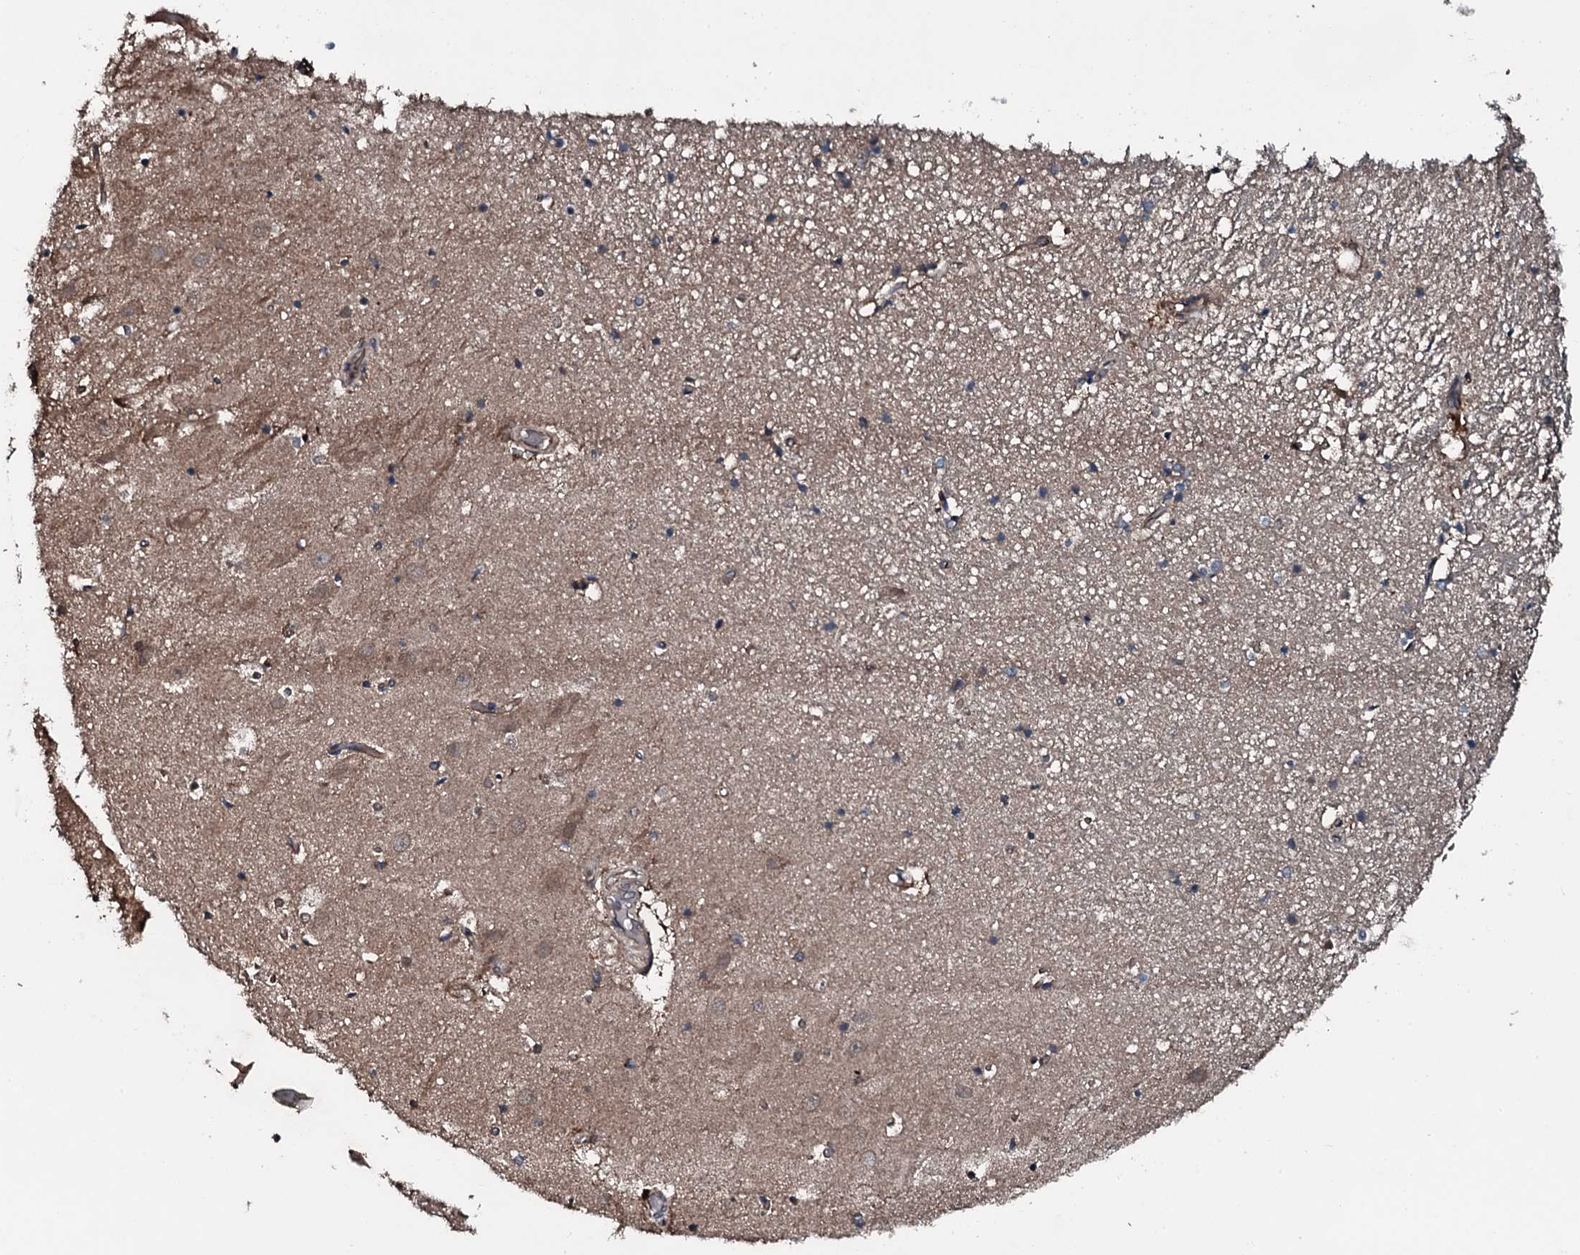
{"staining": {"intensity": "weak", "quantity": "<25%", "location": "cytoplasmic/membranous"}, "tissue": "hippocampus", "cell_type": "Glial cells", "image_type": "normal", "snomed": [{"axis": "morphology", "description": "Normal tissue, NOS"}, {"axis": "topography", "description": "Hippocampus"}], "caption": "Immunohistochemical staining of unremarkable human hippocampus shows no significant expression in glial cells.", "gene": "AARS1", "patient": {"sex": "female", "age": 52}}